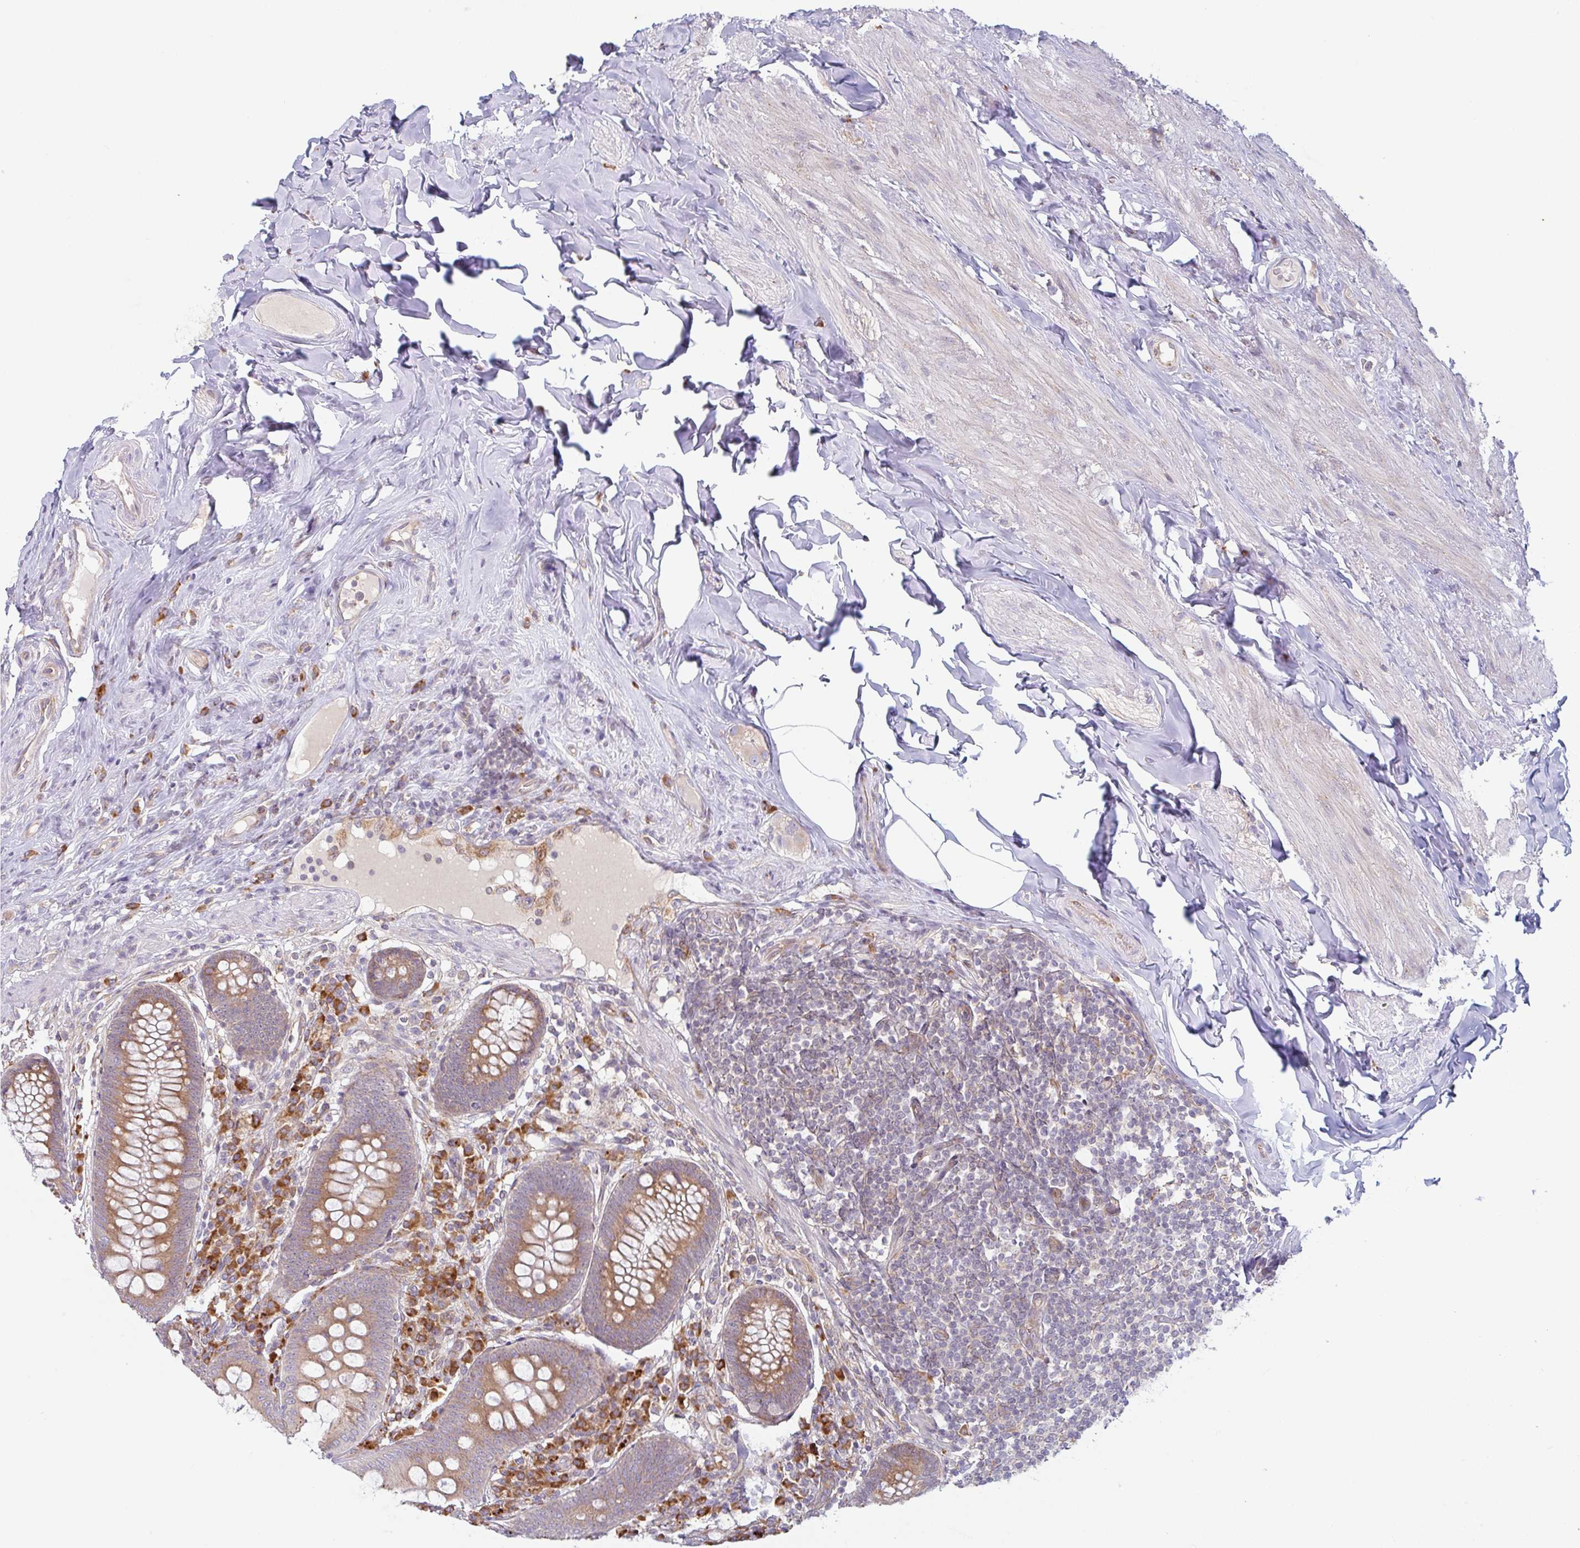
{"staining": {"intensity": "moderate", "quantity": ">75%", "location": "cytoplasmic/membranous"}, "tissue": "appendix", "cell_type": "Glandular cells", "image_type": "normal", "snomed": [{"axis": "morphology", "description": "Normal tissue, NOS"}, {"axis": "topography", "description": "Appendix"}], "caption": "The photomicrograph reveals staining of unremarkable appendix, revealing moderate cytoplasmic/membranous protein positivity (brown color) within glandular cells. The staining was performed using DAB (3,3'-diaminobenzidine), with brown indicating positive protein expression. Nuclei are stained blue with hematoxylin.", "gene": "RIT1", "patient": {"sex": "male", "age": 71}}